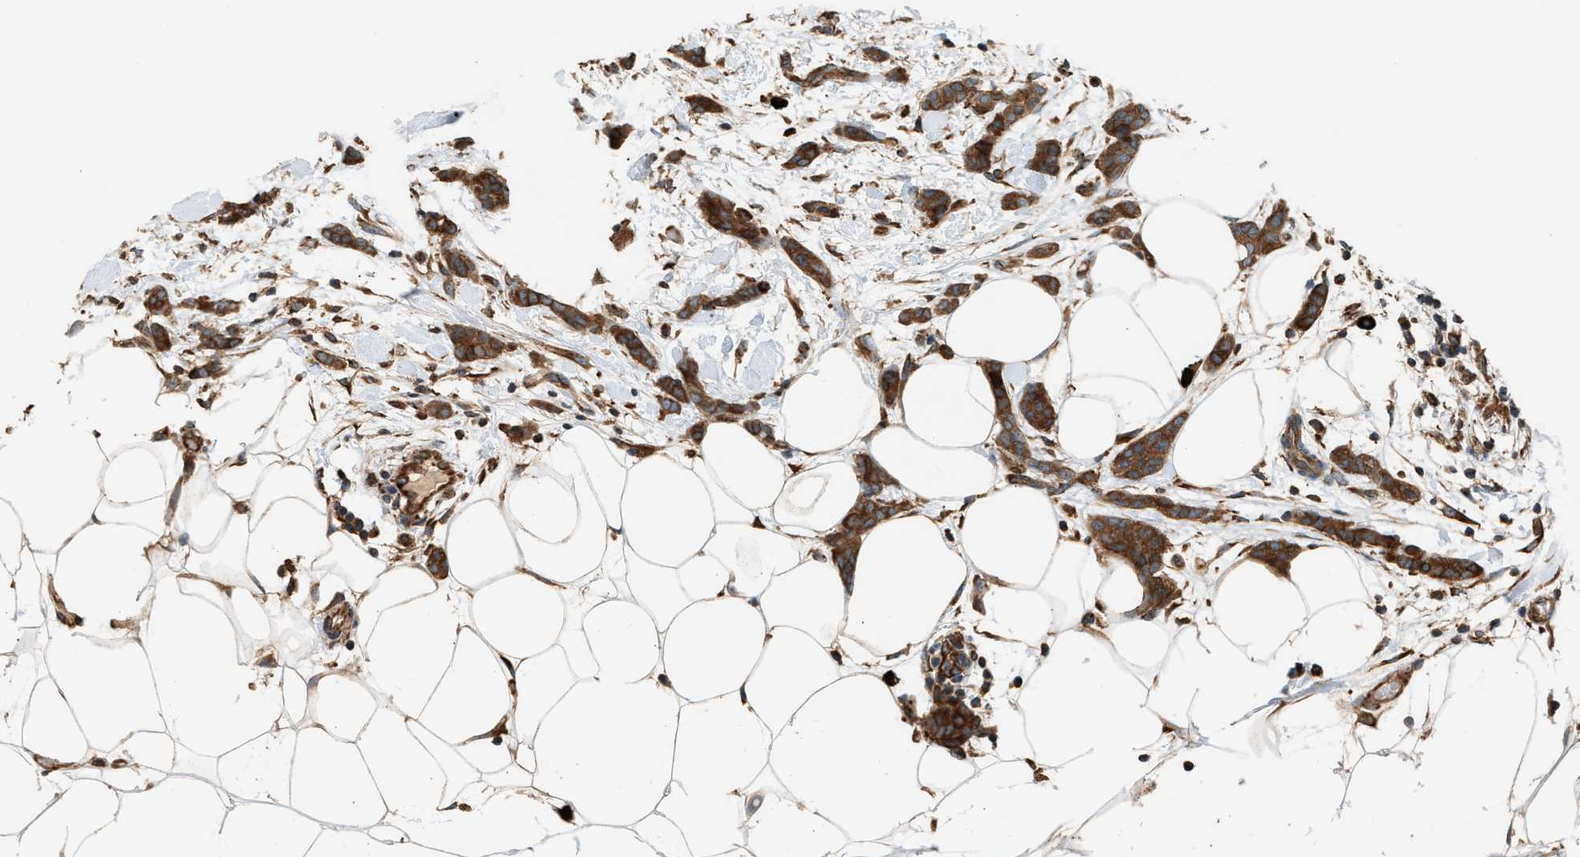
{"staining": {"intensity": "strong", "quantity": ">75%", "location": "cytoplasmic/membranous"}, "tissue": "breast cancer", "cell_type": "Tumor cells", "image_type": "cancer", "snomed": [{"axis": "morphology", "description": "Lobular carcinoma"}, {"axis": "topography", "description": "Skin"}, {"axis": "topography", "description": "Breast"}], "caption": "Protein staining demonstrates strong cytoplasmic/membranous staining in about >75% of tumor cells in breast lobular carcinoma. The protein is stained brown, and the nuclei are stained in blue (DAB (3,3'-diaminobenzidine) IHC with brightfield microscopy, high magnification).", "gene": "BAIAP2L1", "patient": {"sex": "female", "age": 46}}